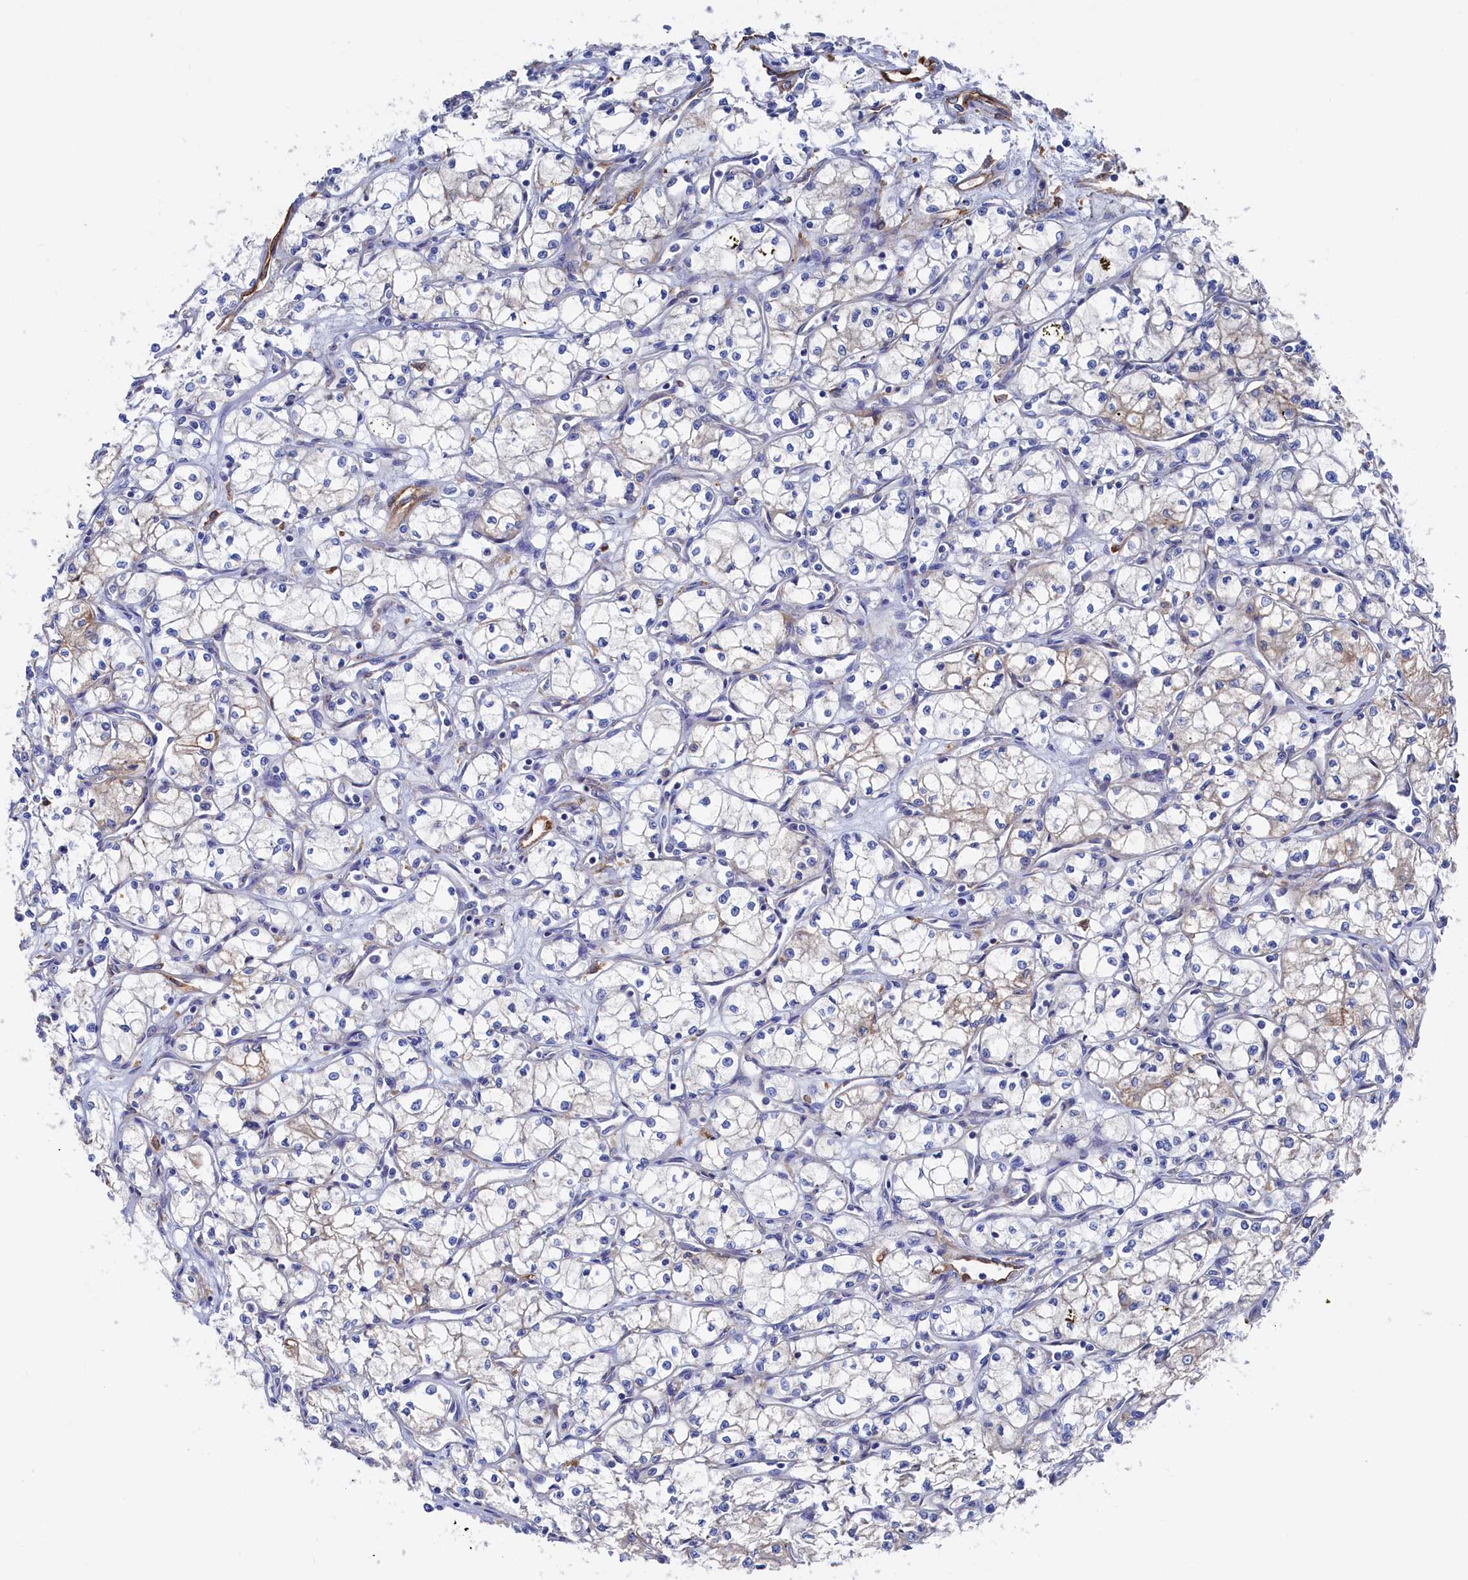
{"staining": {"intensity": "negative", "quantity": "none", "location": "none"}, "tissue": "renal cancer", "cell_type": "Tumor cells", "image_type": "cancer", "snomed": [{"axis": "morphology", "description": "Adenocarcinoma, NOS"}, {"axis": "topography", "description": "Kidney"}], "caption": "Tumor cells are negative for brown protein staining in renal adenocarcinoma. (DAB immunohistochemistry, high magnification).", "gene": "C12orf73", "patient": {"sex": "male", "age": 59}}